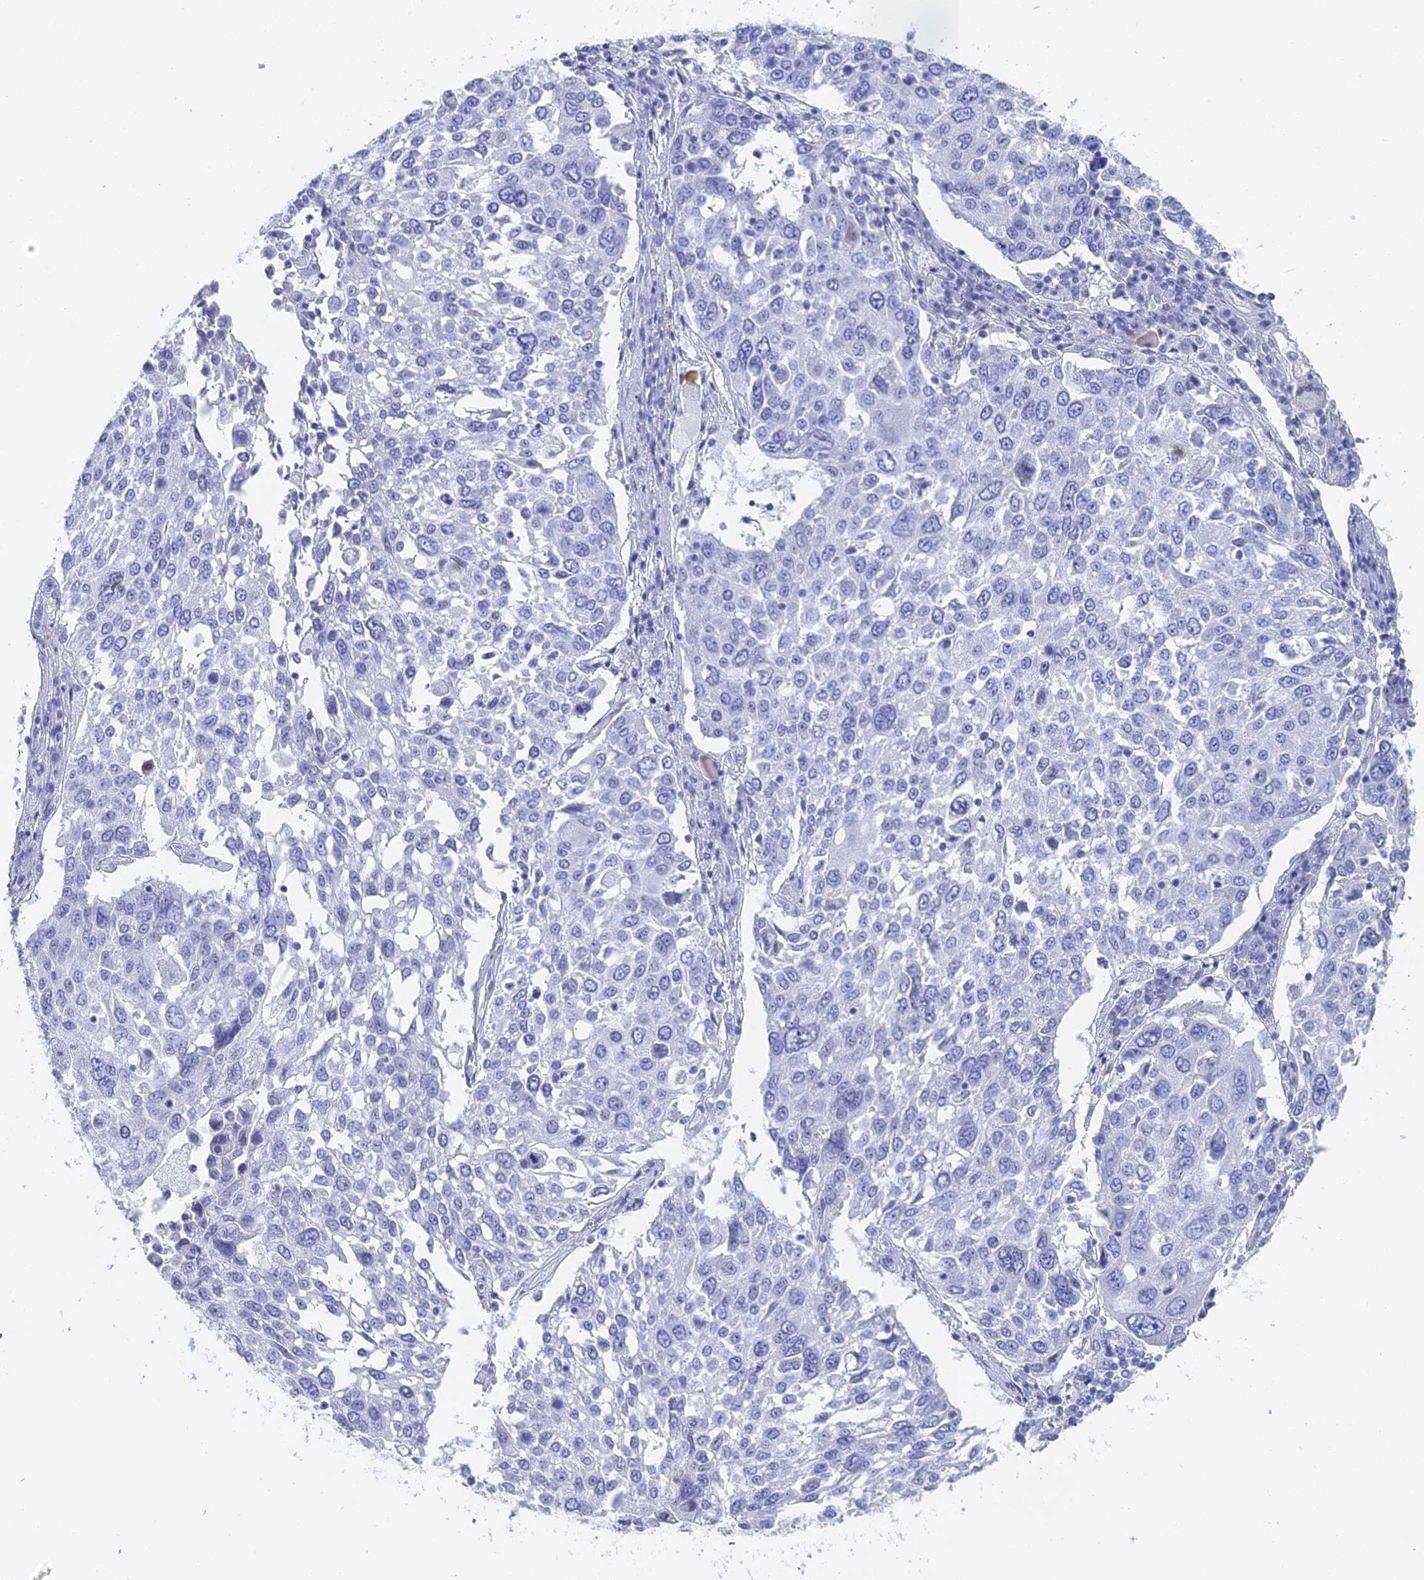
{"staining": {"intensity": "negative", "quantity": "none", "location": "none"}, "tissue": "lung cancer", "cell_type": "Tumor cells", "image_type": "cancer", "snomed": [{"axis": "morphology", "description": "Squamous cell carcinoma, NOS"}, {"axis": "topography", "description": "Lung"}], "caption": "Tumor cells show no significant protein expression in lung cancer. Nuclei are stained in blue.", "gene": "KCNK18", "patient": {"sex": "male", "age": 65}}